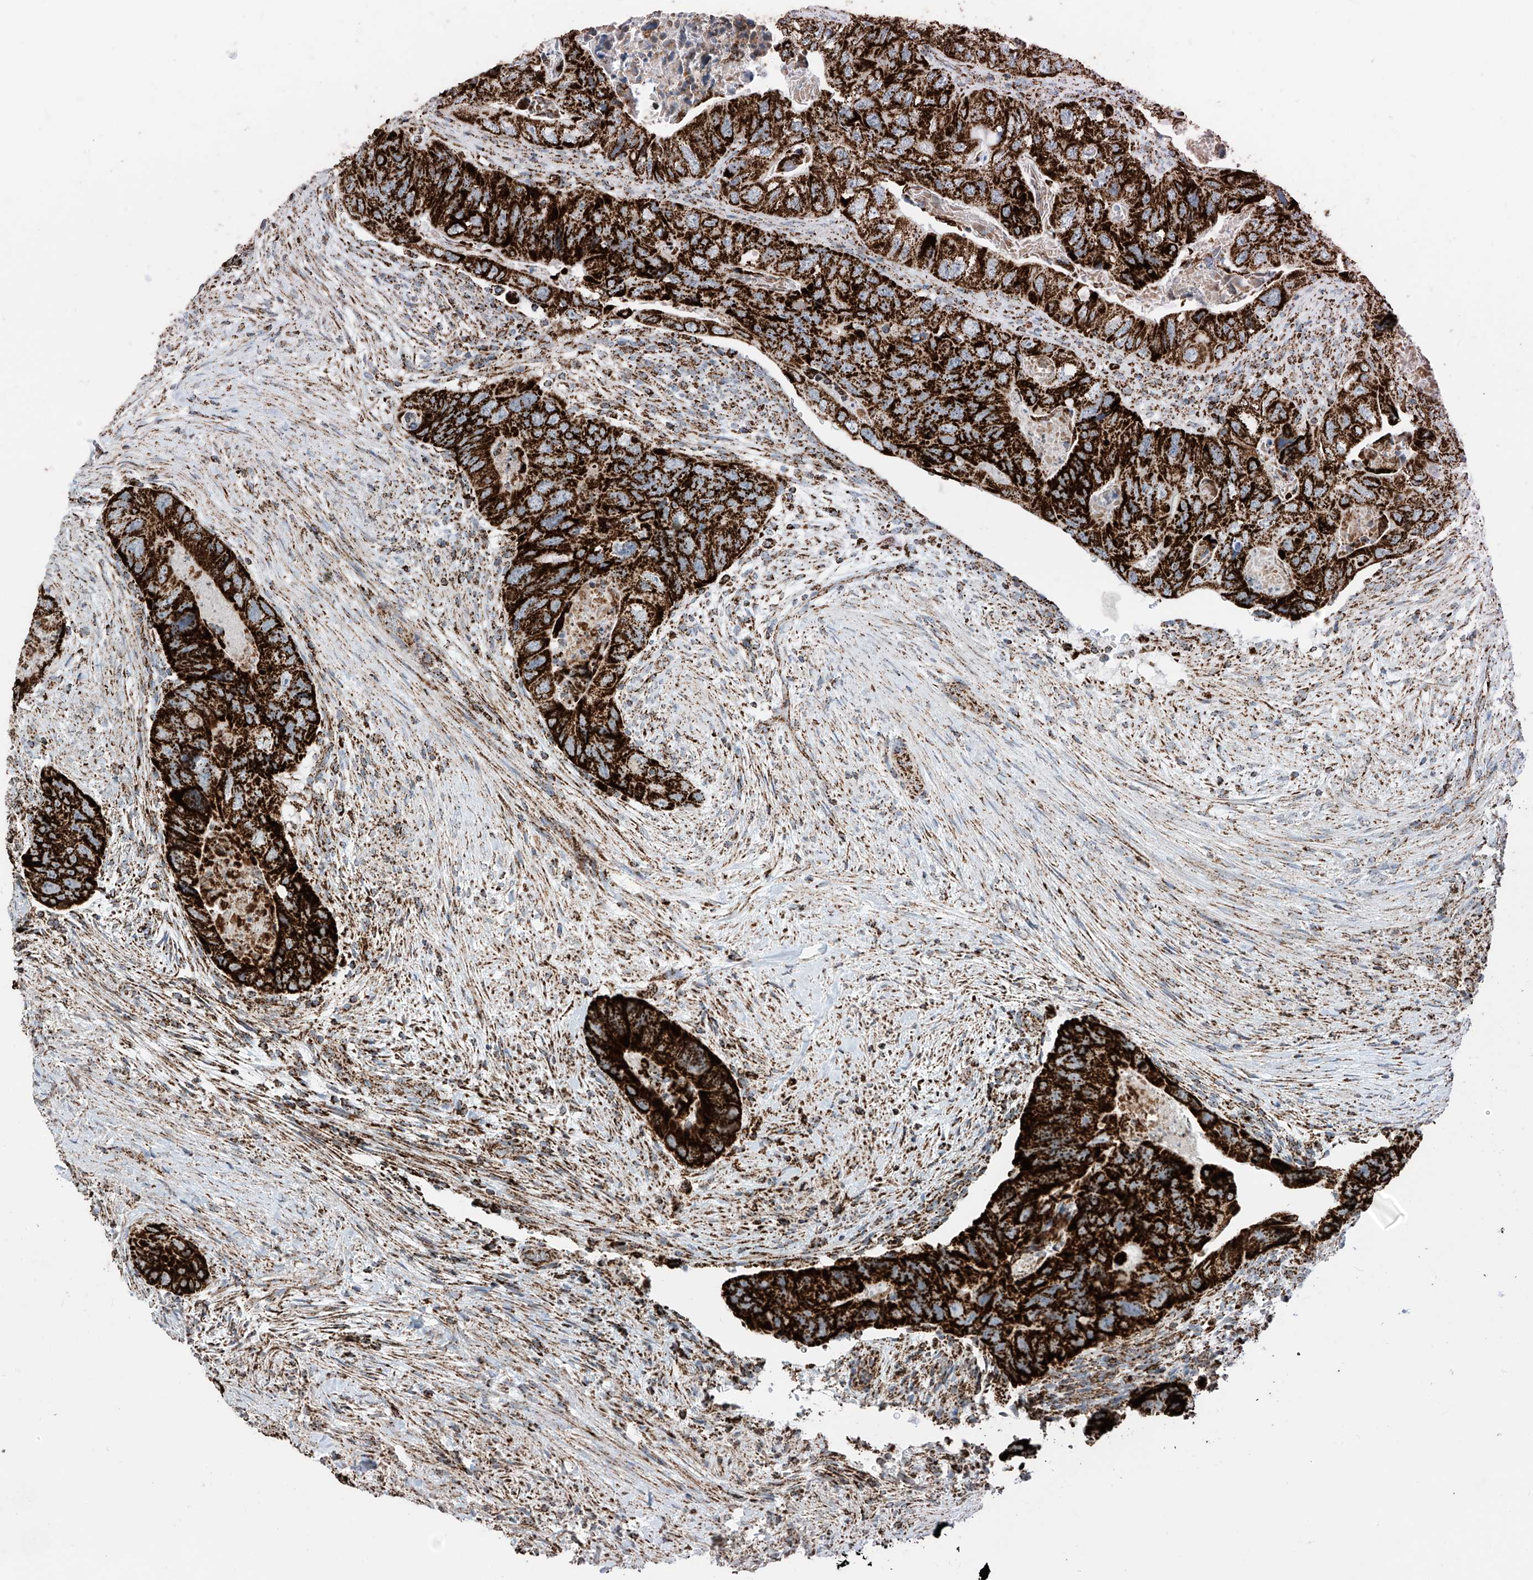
{"staining": {"intensity": "strong", "quantity": ">75%", "location": "cytoplasmic/membranous"}, "tissue": "colorectal cancer", "cell_type": "Tumor cells", "image_type": "cancer", "snomed": [{"axis": "morphology", "description": "Adenocarcinoma, NOS"}, {"axis": "topography", "description": "Rectum"}], "caption": "Immunohistochemical staining of human colorectal adenocarcinoma exhibits high levels of strong cytoplasmic/membranous protein positivity in about >75% of tumor cells.", "gene": "COX5B", "patient": {"sex": "male", "age": 63}}